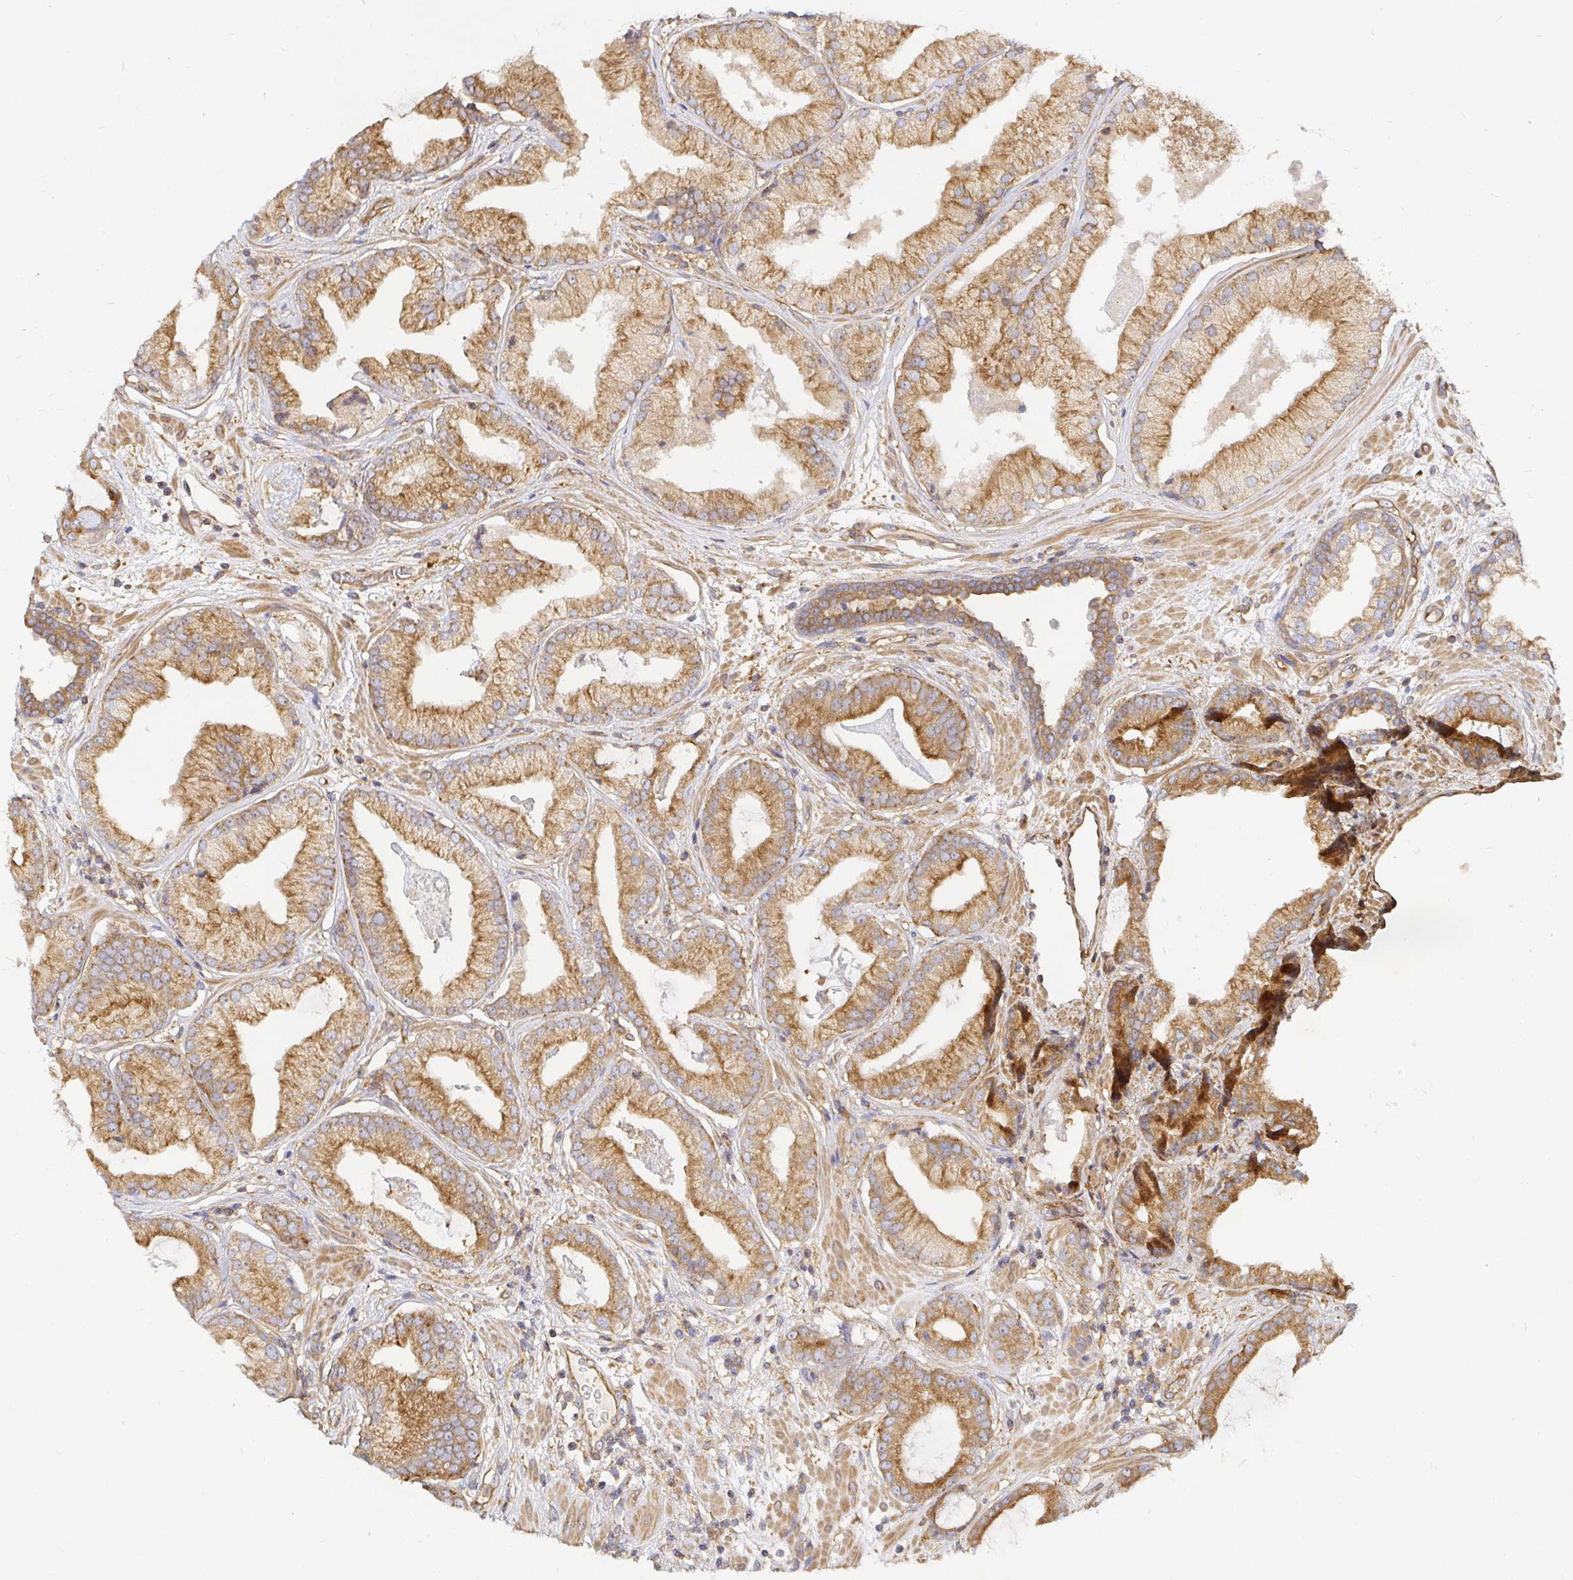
{"staining": {"intensity": "moderate", "quantity": ">75%", "location": "cytoplasmic/membranous"}, "tissue": "prostate cancer", "cell_type": "Tumor cells", "image_type": "cancer", "snomed": [{"axis": "morphology", "description": "Adenocarcinoma, Low grade"}, {"axis": "topography", "description": "Prostate"}], "caption": "Tumor cells reveal medium levels of moderate cytoplasmic/membranous staining in about >75% of cells in human adenocarcinoma (low-grade) (prostate).", "gene": "KIF5B", "patient": {"sex": "male", "age": 62}}